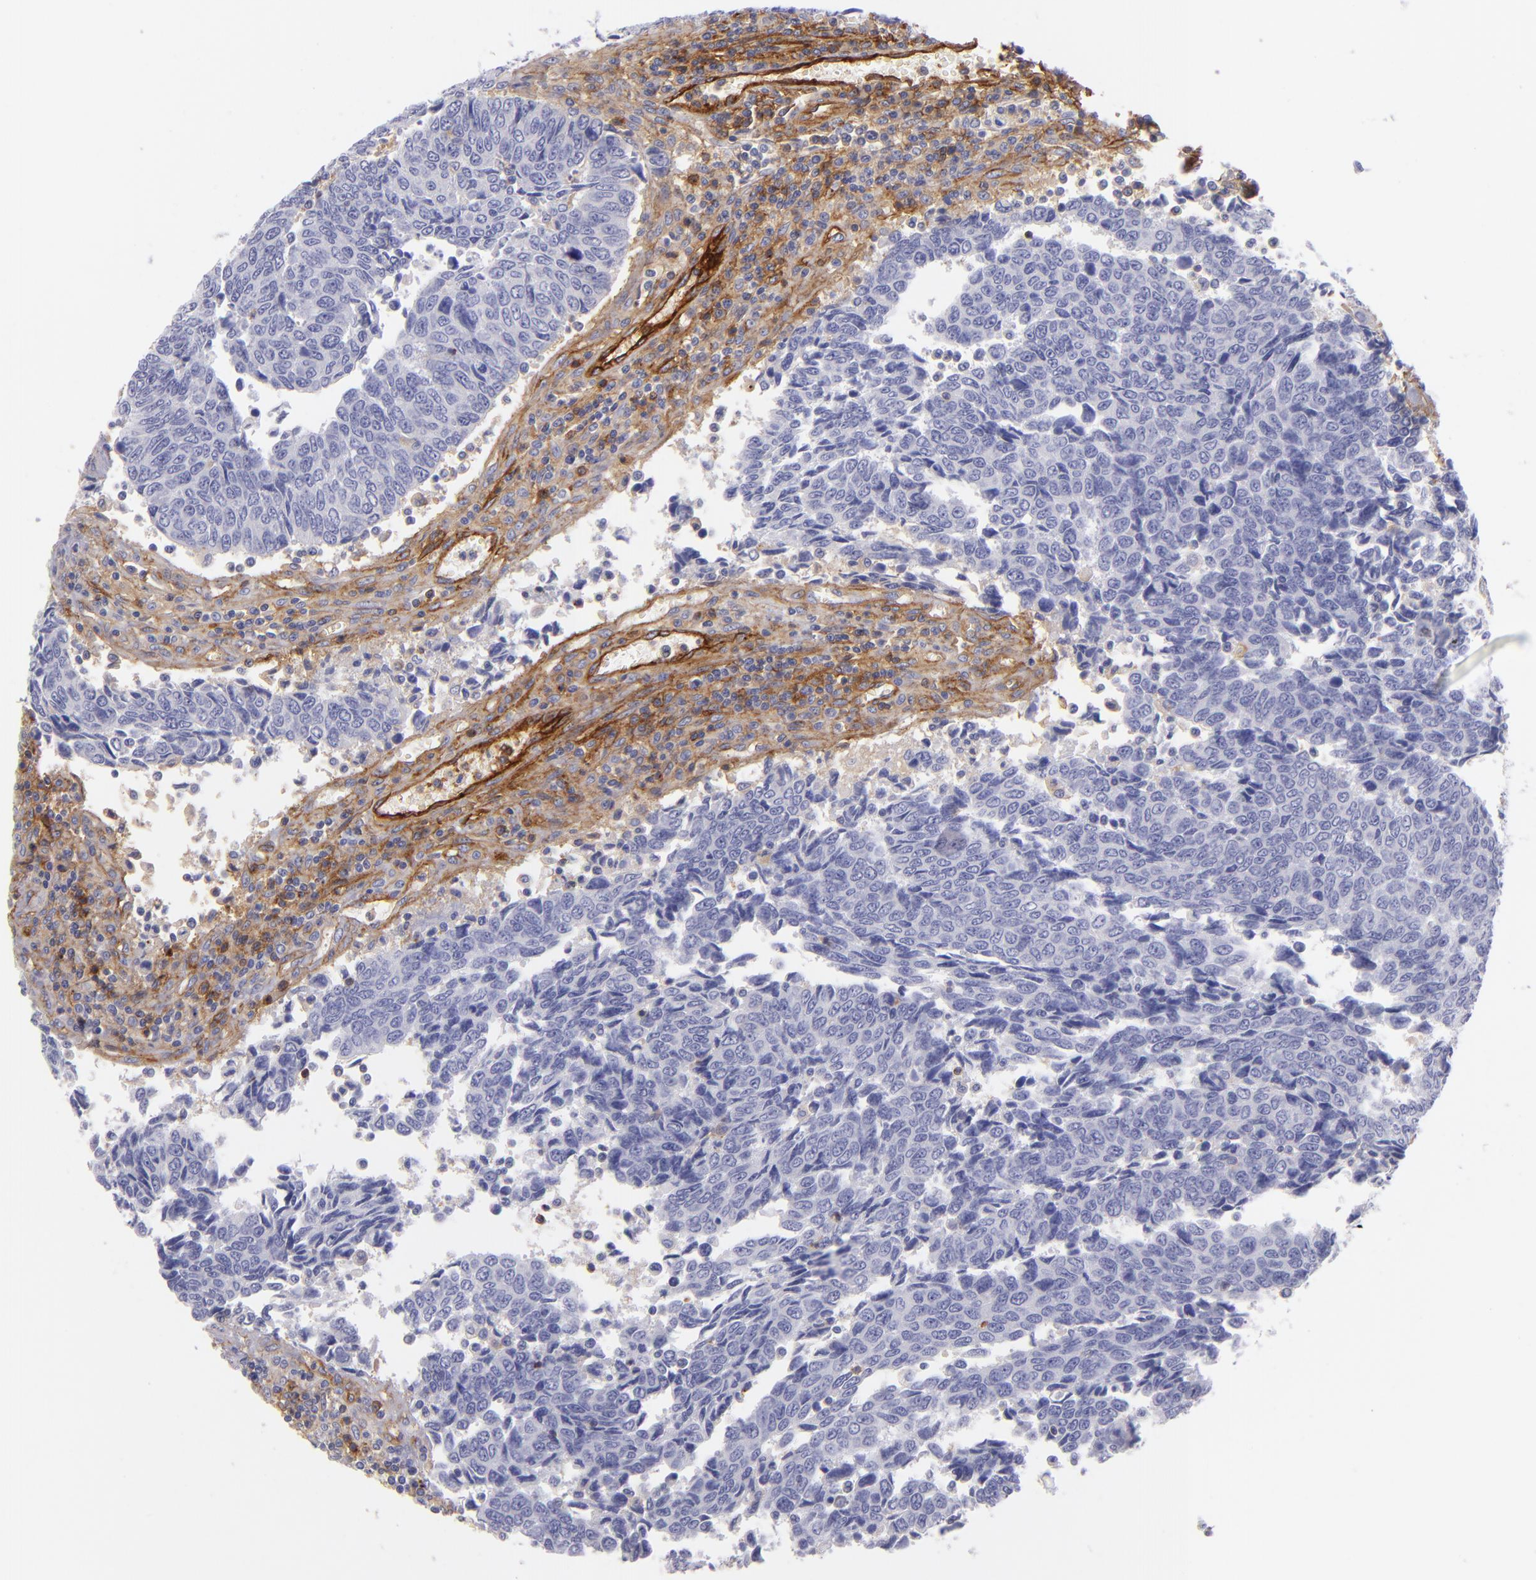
{"staining": {"intensity": "negative", "quantity": "none", "location": "none"}, "tissue": "urothelial cancer", "cell_type": "Tumor cells", "image_type": "cancer", "snomed": [{"axis": "morphology", "description": "Urothelial carcinoma, High grade"}, {"axis": "topography", "description": "Urinary bladder"}], "caption": "The immunohistochemistry micrograph has no significant positivity in tumor cells of urothelial cancer tissue.", "gene": "ENTPD1", "patient": {"sex": "male", "age": 86}}